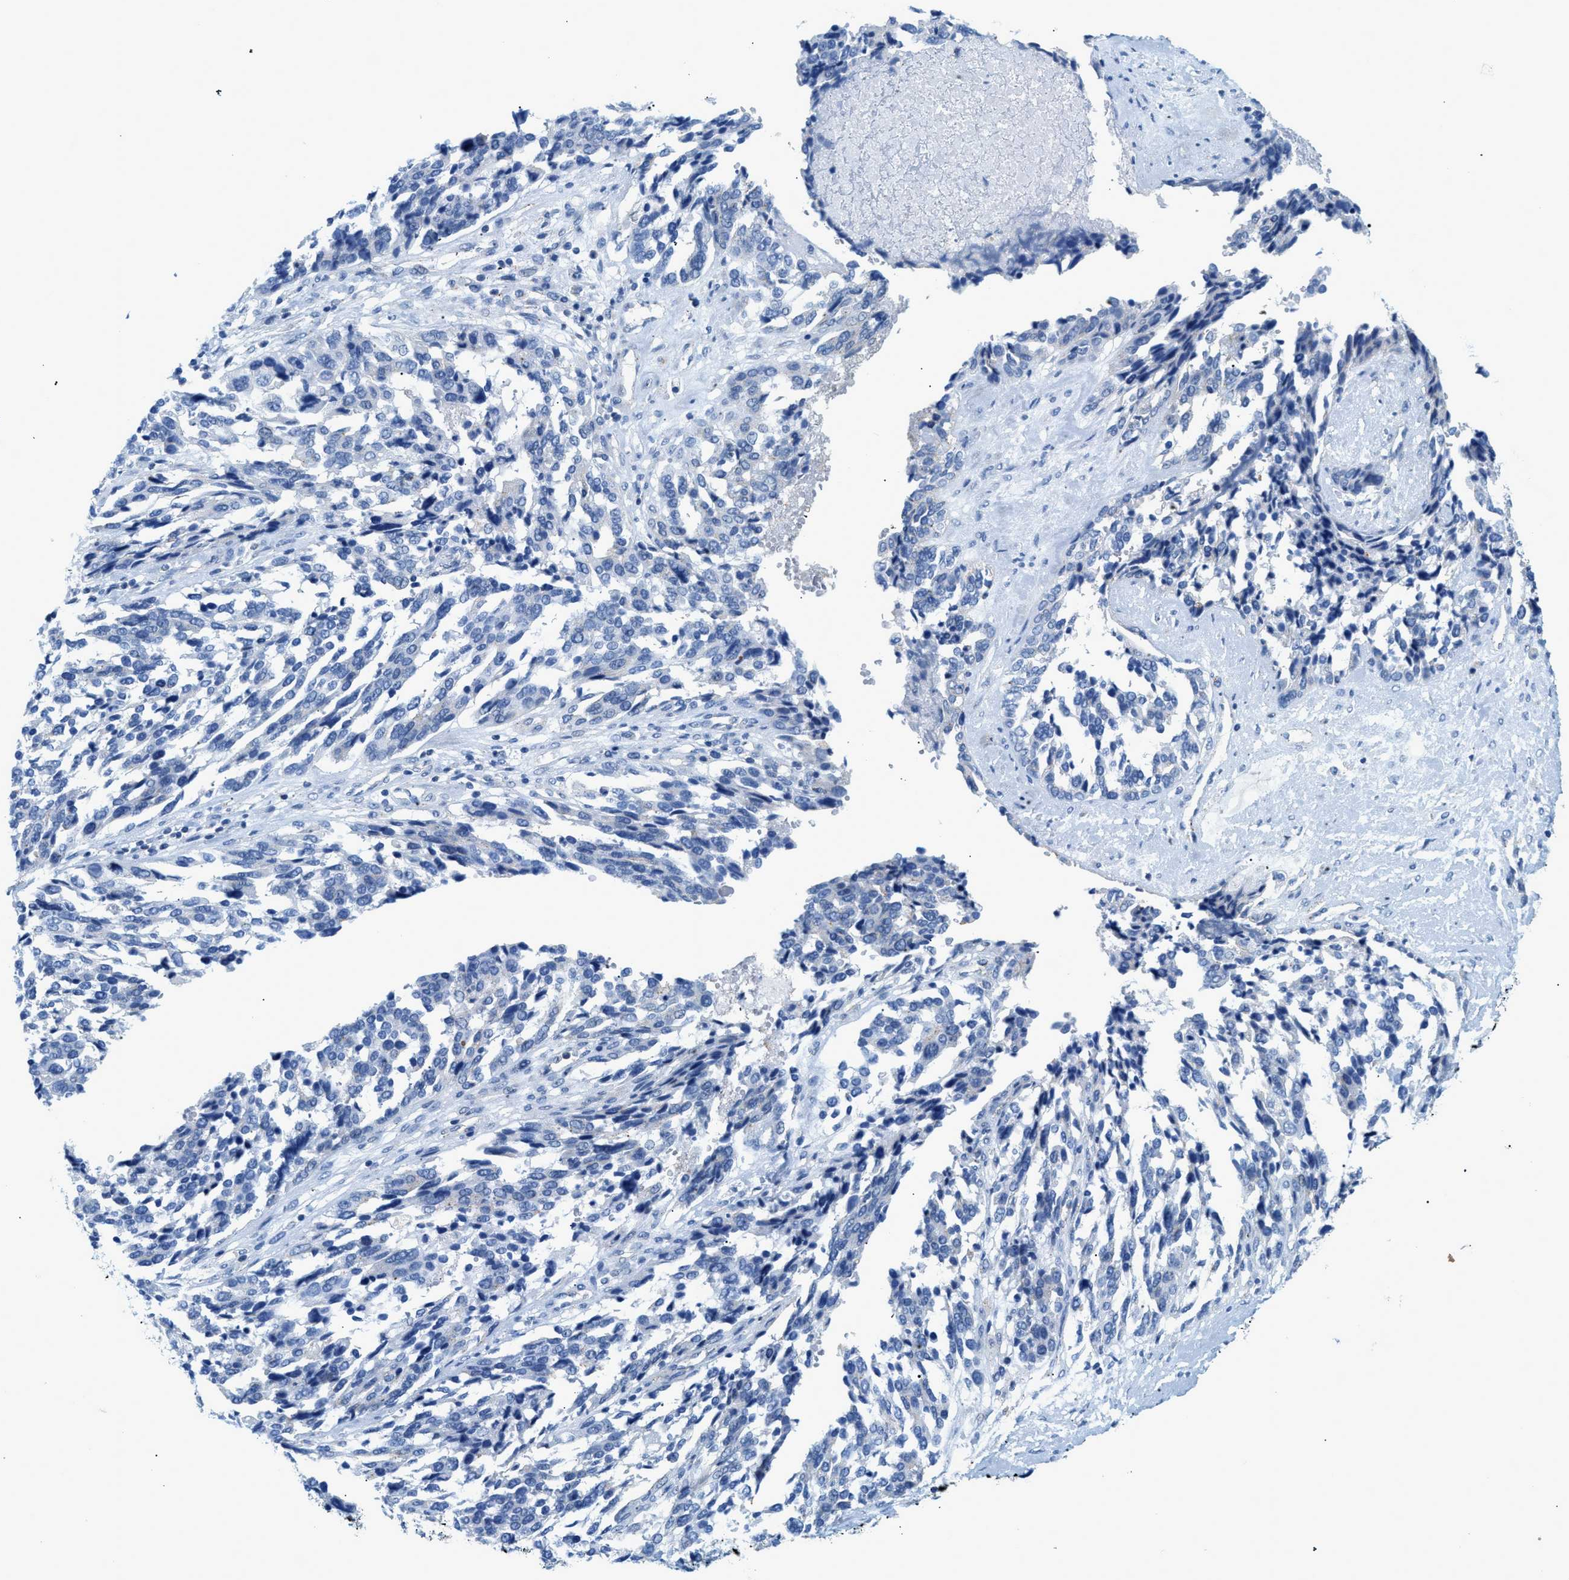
{"staining": {"intensity": "negative", "quantity": "none", "location": "none"}, "tissue": "ovarian cancer", "cell_type": "Tumor cells", "image_type": "cancer", "snomed": [{"axis": "morphology", "description": "Cystadenocarcinoma, serous, NOS"}, {"axis": "topography", "description": "Ovary"}], "caption": "Immunohistochemistry of human serous cystadenocarcinoma (ovarian) demonstrates no expression in tumor cells. (Stains: DAB immunohistochemistry (IHC) with hematoxylin counter stain, Microscopy: brightfield microscopy at high magnification).", "gene": "FDCSP", "patient": {"sex": "female", "age": 44}}